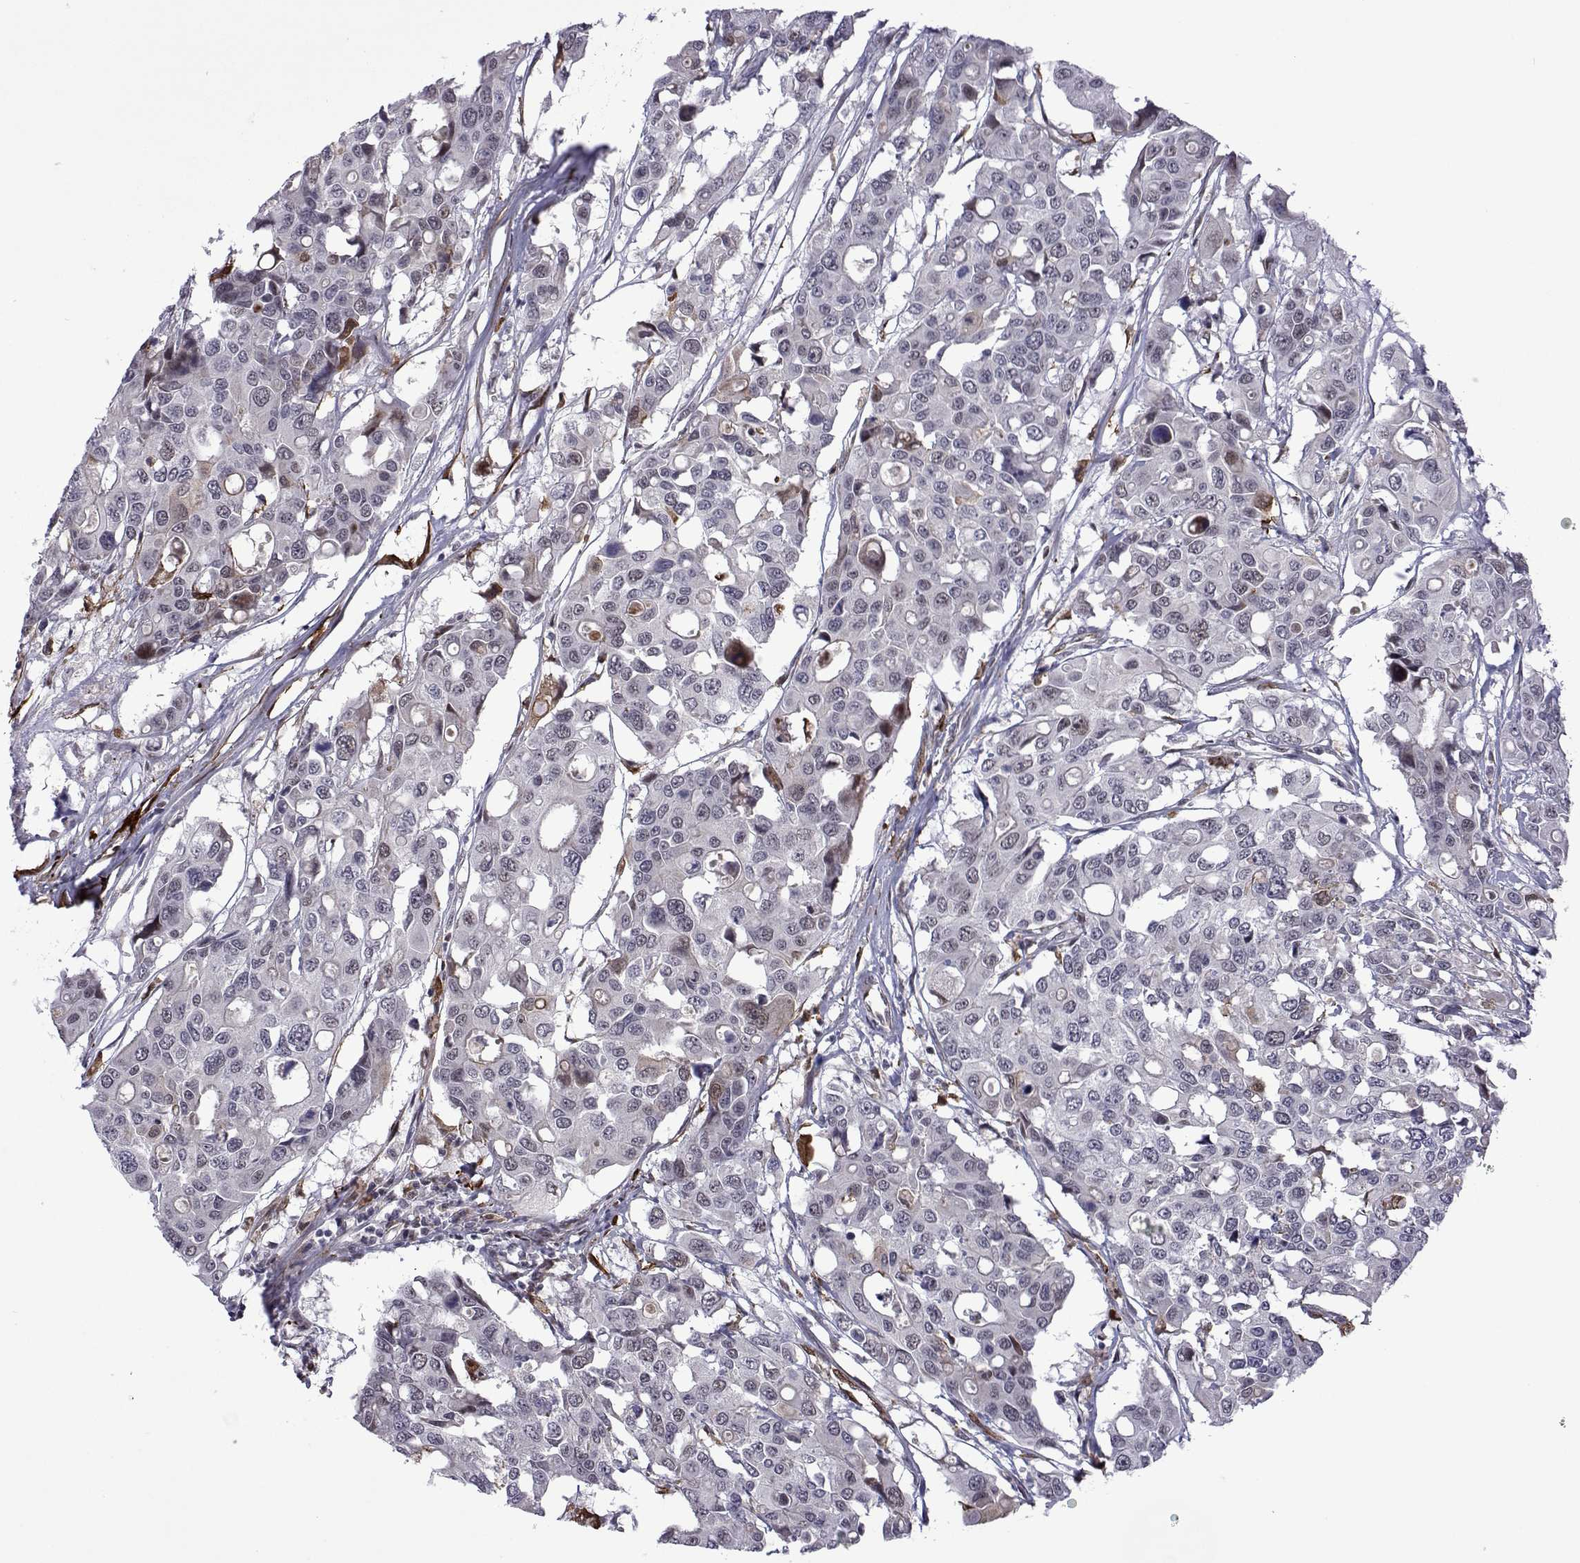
{"staining": {"intensity": "negative", "quantity": "none", "location": "none"}, "tissue": "colorectal cancer", "cell_type": "Tumor cells", "image_type": "cancer", "snomed": [{"axis": "morphology", "description": "Adenocarcinoma, NOS"}, {"axis": "topography", "description": "Colon"}], "caption": "This is an immunohistochemistry micrograph of human colorectal cancer. There is no expression in tumor cells.", "gene": "EFCAB3", "patient": {"sex": "male", "age": 77}}